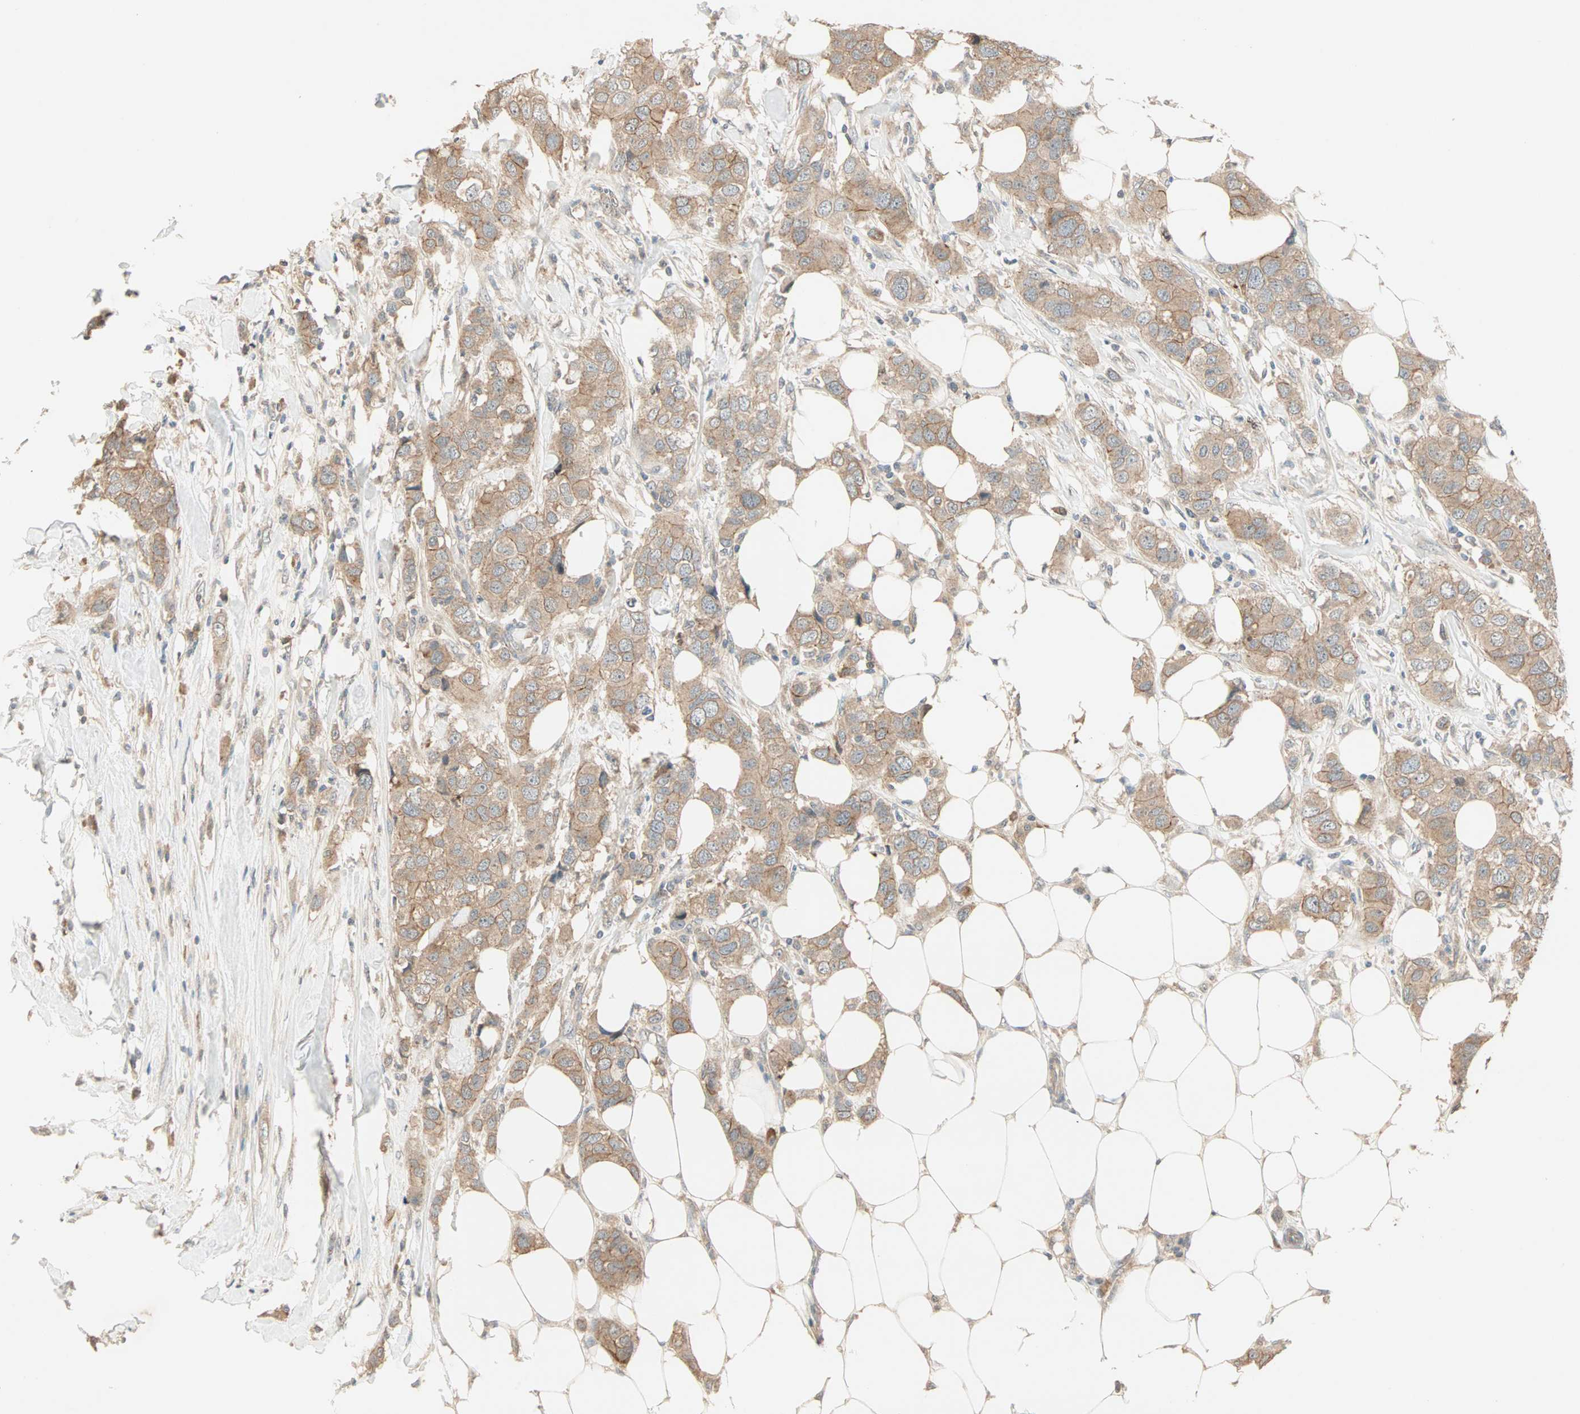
{"staining": {"intensity": "moderate", "quantity": ">75%", "location": "cytoplasmic/membranous"}, "tissue": "breast cancer", "cell_type": "Tumor cells", "image_type": "cancer", "snomed": [{"axis": "morphology", "description": "Duct carcinoma"}, {"axis": "topography", "description": "Breast"}], "caption": "A medium amount of moderate cytoplasmic/membranous staining is identified in about >75% of tumor cells in breast cancer tissue.", "gene": "TTF2", "patient": {"sex": "female", "age": 50}}